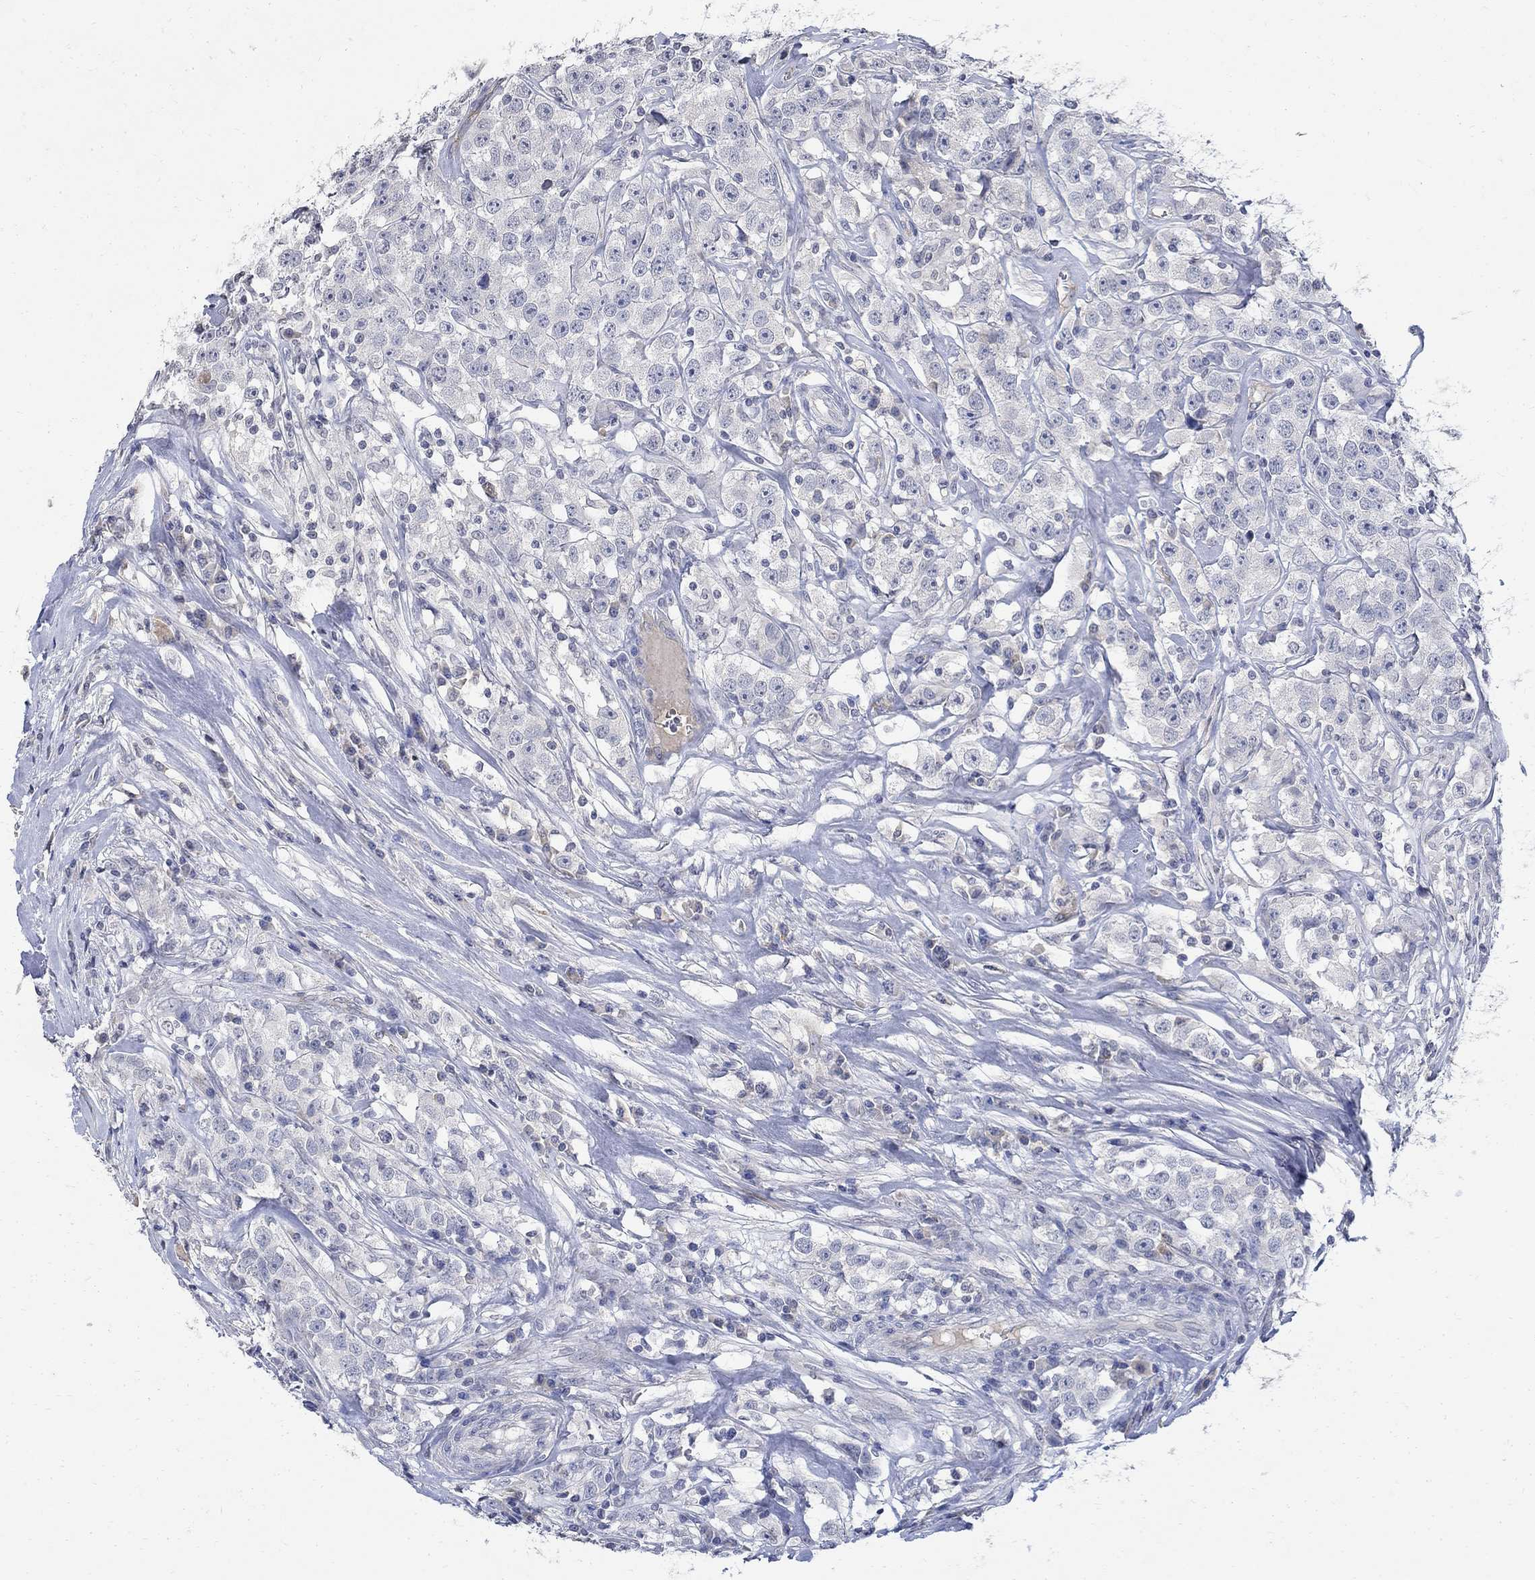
{"staining": {"intensity": "negative", "quantity": "none", "location": "none"}, "tissue": "testis cancer", "cell_type": "Tumor cells", "image_type": "cancer", "snomed": [{"axis": "morphology", "description": "Seminoma, NOS"}, {"axis": "topography", "description": "Testis"}], "caption": "Seminoma (testis) stained for a protein using immunohistochemistry (IHC) reveals no expression tumor cells.", "gene": "TMEM169", "patient": {"sex": "male", "age": 59}}